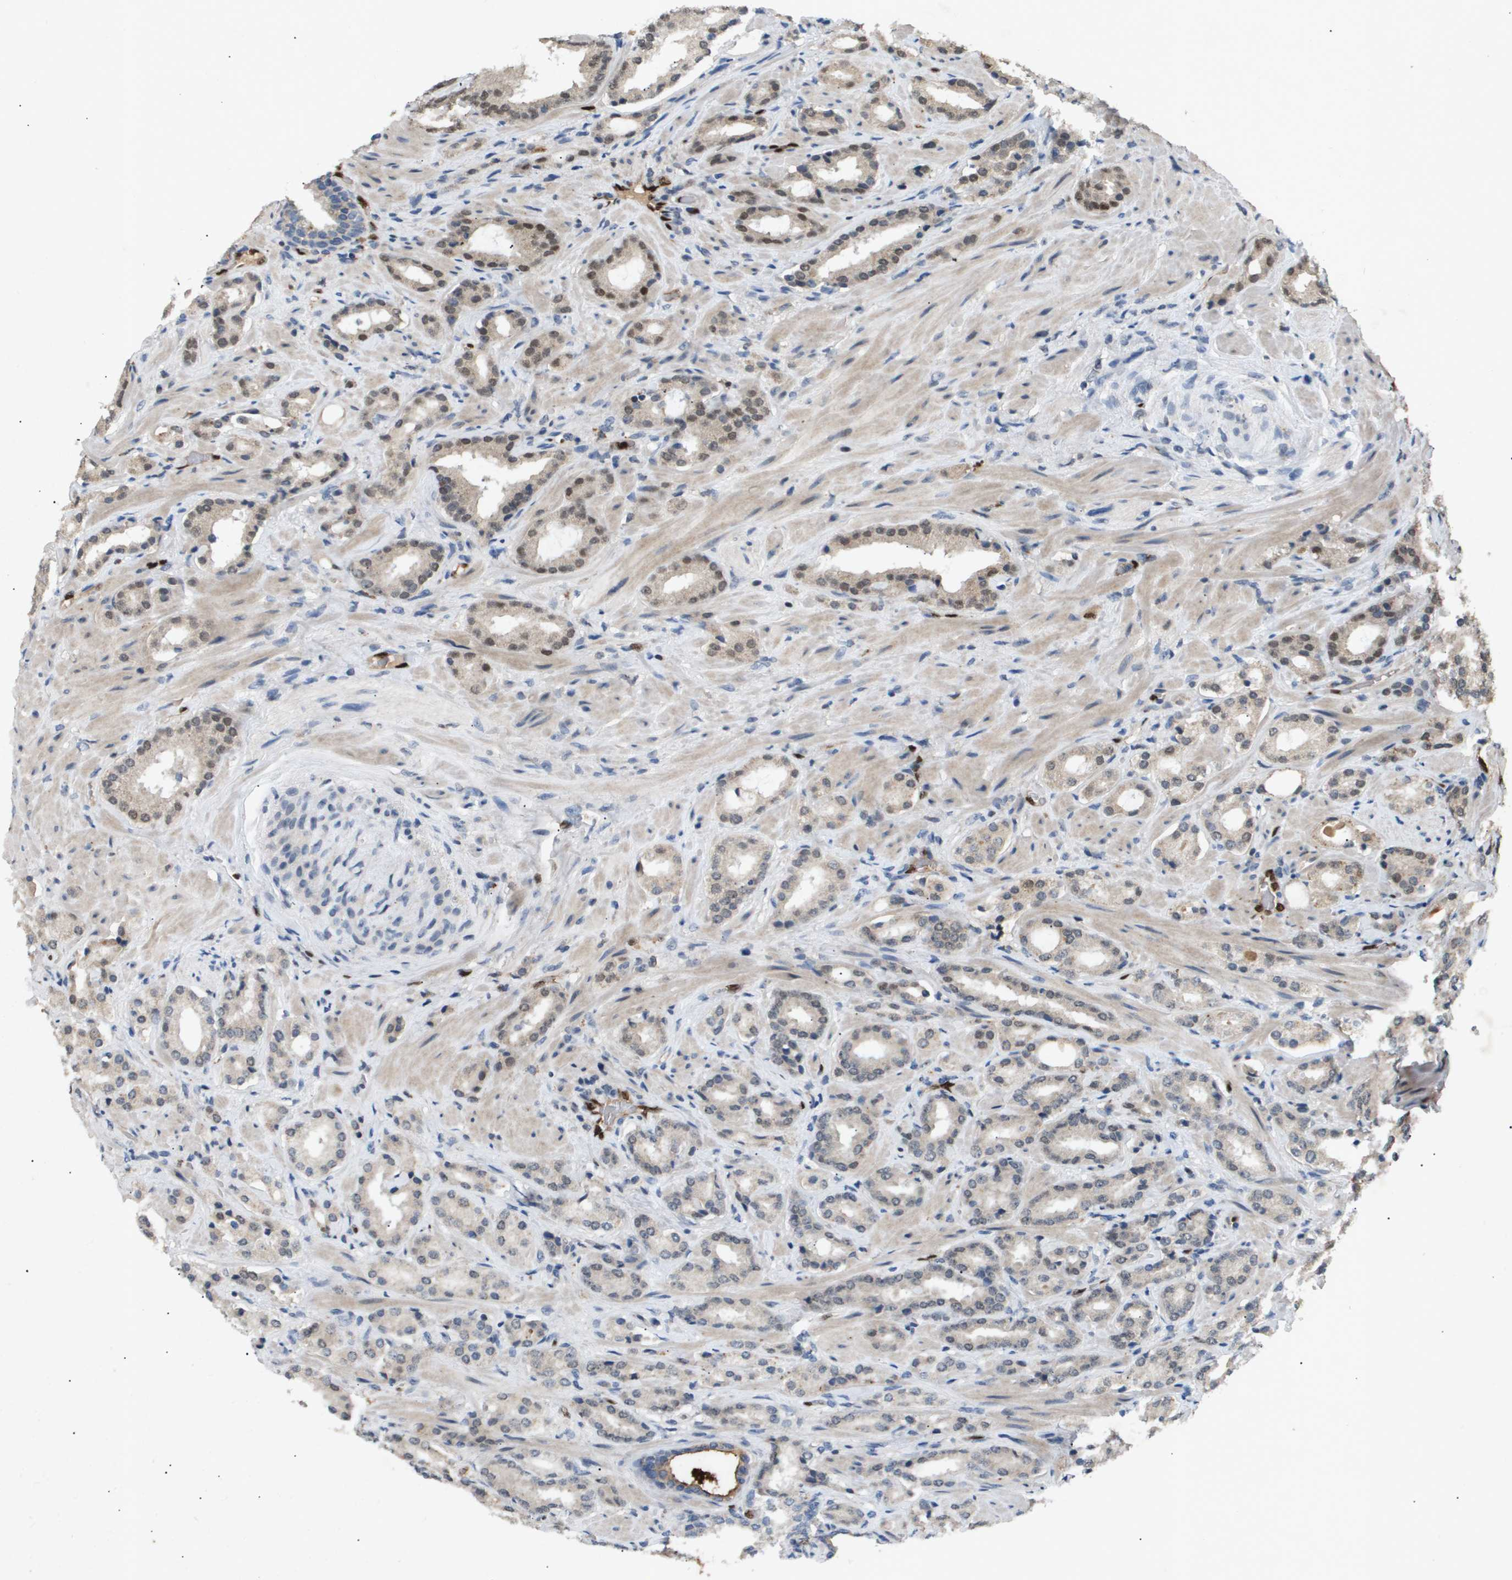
{"staining": {"intensity": "weak", "quantity": "<25%", "location": "cytoplasmic/membranous,nuclear"}, "tissue": "prostate cancer", "cell_type": "Tumor cells", "image_type": "cancer", "snomed": [{"axis": "morphology", "description": "Adenocarcinoma, High grade"}, {"axis": "topography", "description": "Prostate"}], "caption": "A high-resolution photomicrograph shows immunohistochemistry (IHC) staining of high-grade adenocarcinoma (prostate), which shows no significant positivity in tumor cells.", "gene": "ERG", "patient": {"sex": "male", "age": 64}}